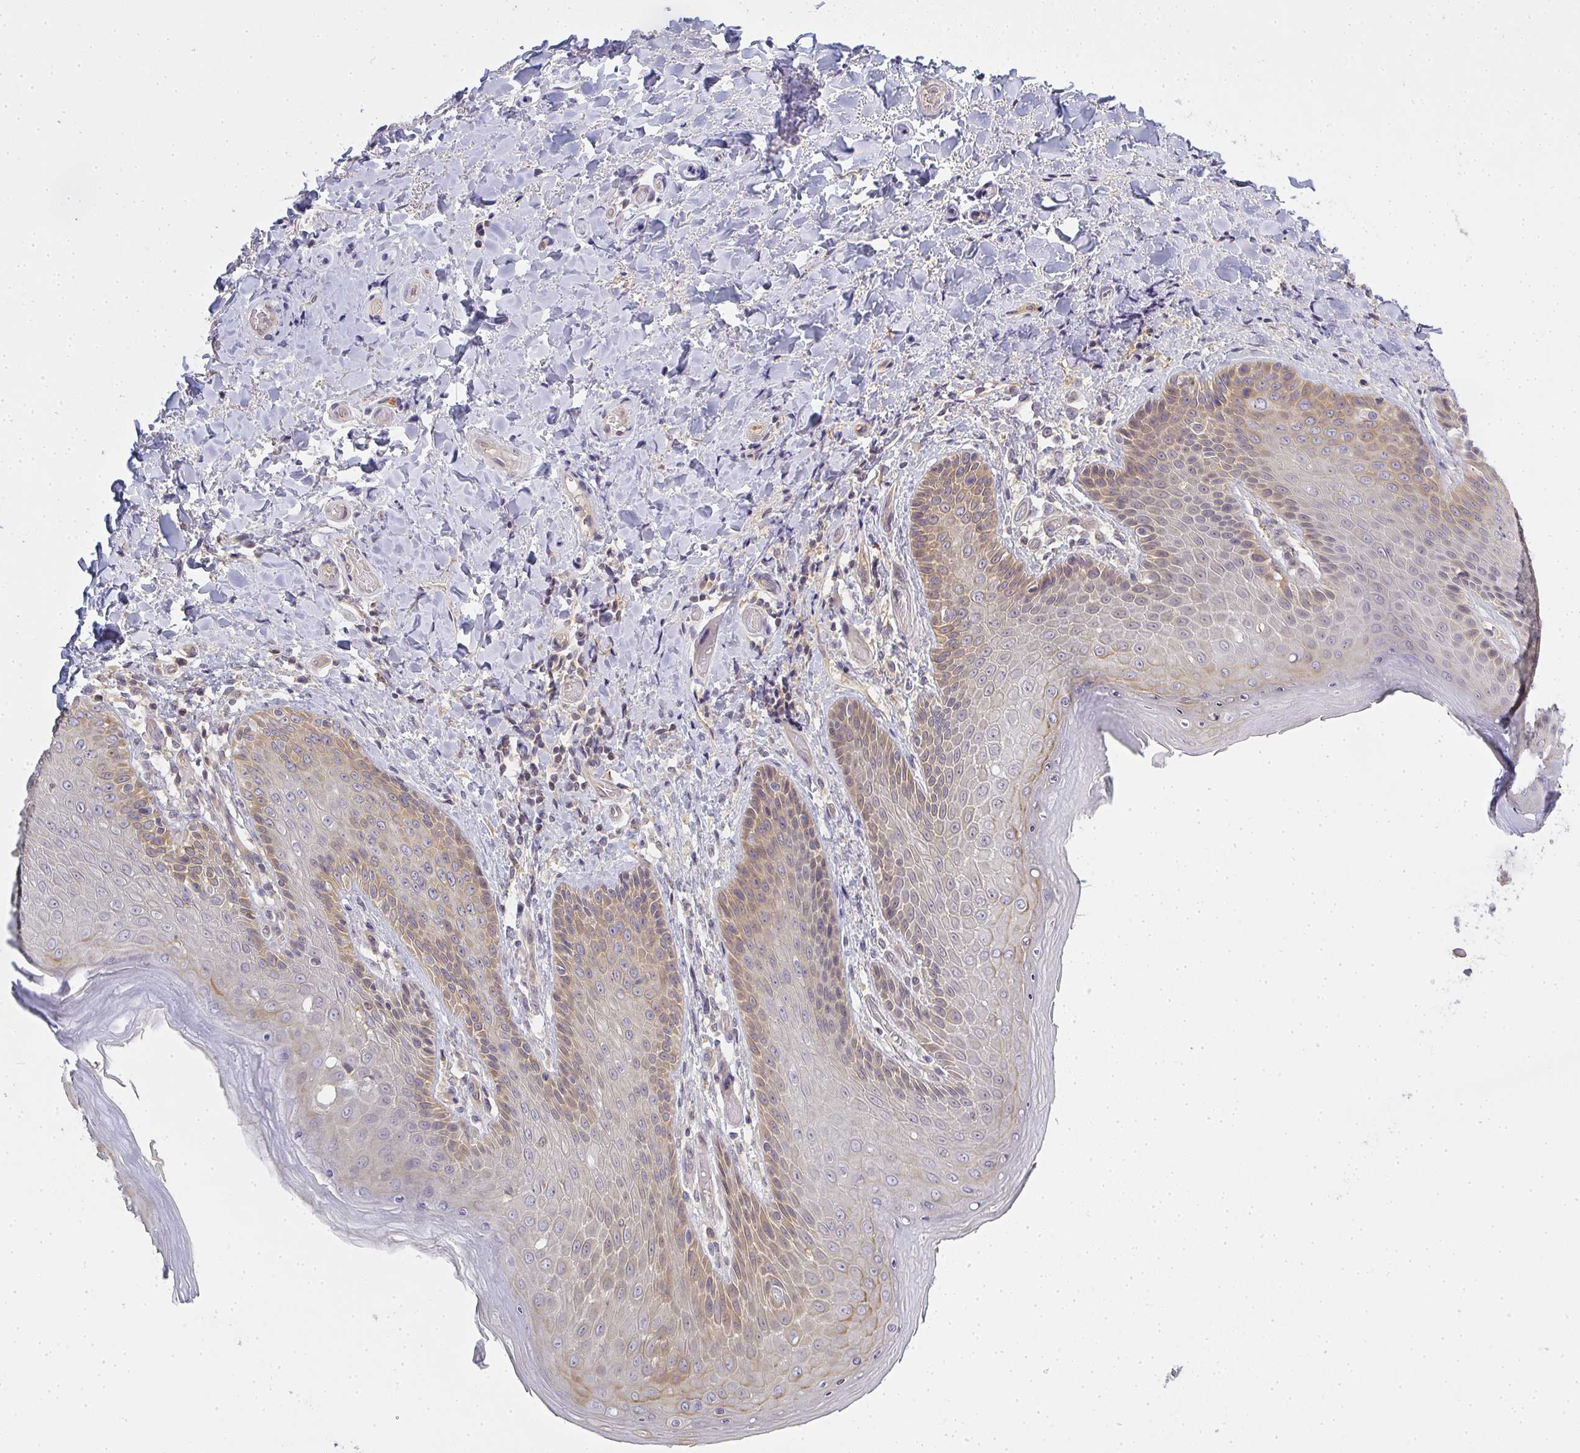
{"staining": {"intensity": "weak", "quantity": "25%-75%", "location": "cytoplasmic/membranous"}, "tissue": "skin", "cell_type": "Epidermal cells", "image_type": "normal", "snomed": [{"axis": "morphology", "description": "Normal tissue, NOS"}, {"axis": "topography", "description": "Anal"}, {"axis": "topography", "description": "Peripheral nerve tissue"}], "caption": "Epidermal cells reveal low levels of weak cytoplasmic/membranous expression in about 25%-75% of cells in unremarkable skin.", "gene": "GSDMB", "patient": {"sex": "male", "age": 51}}